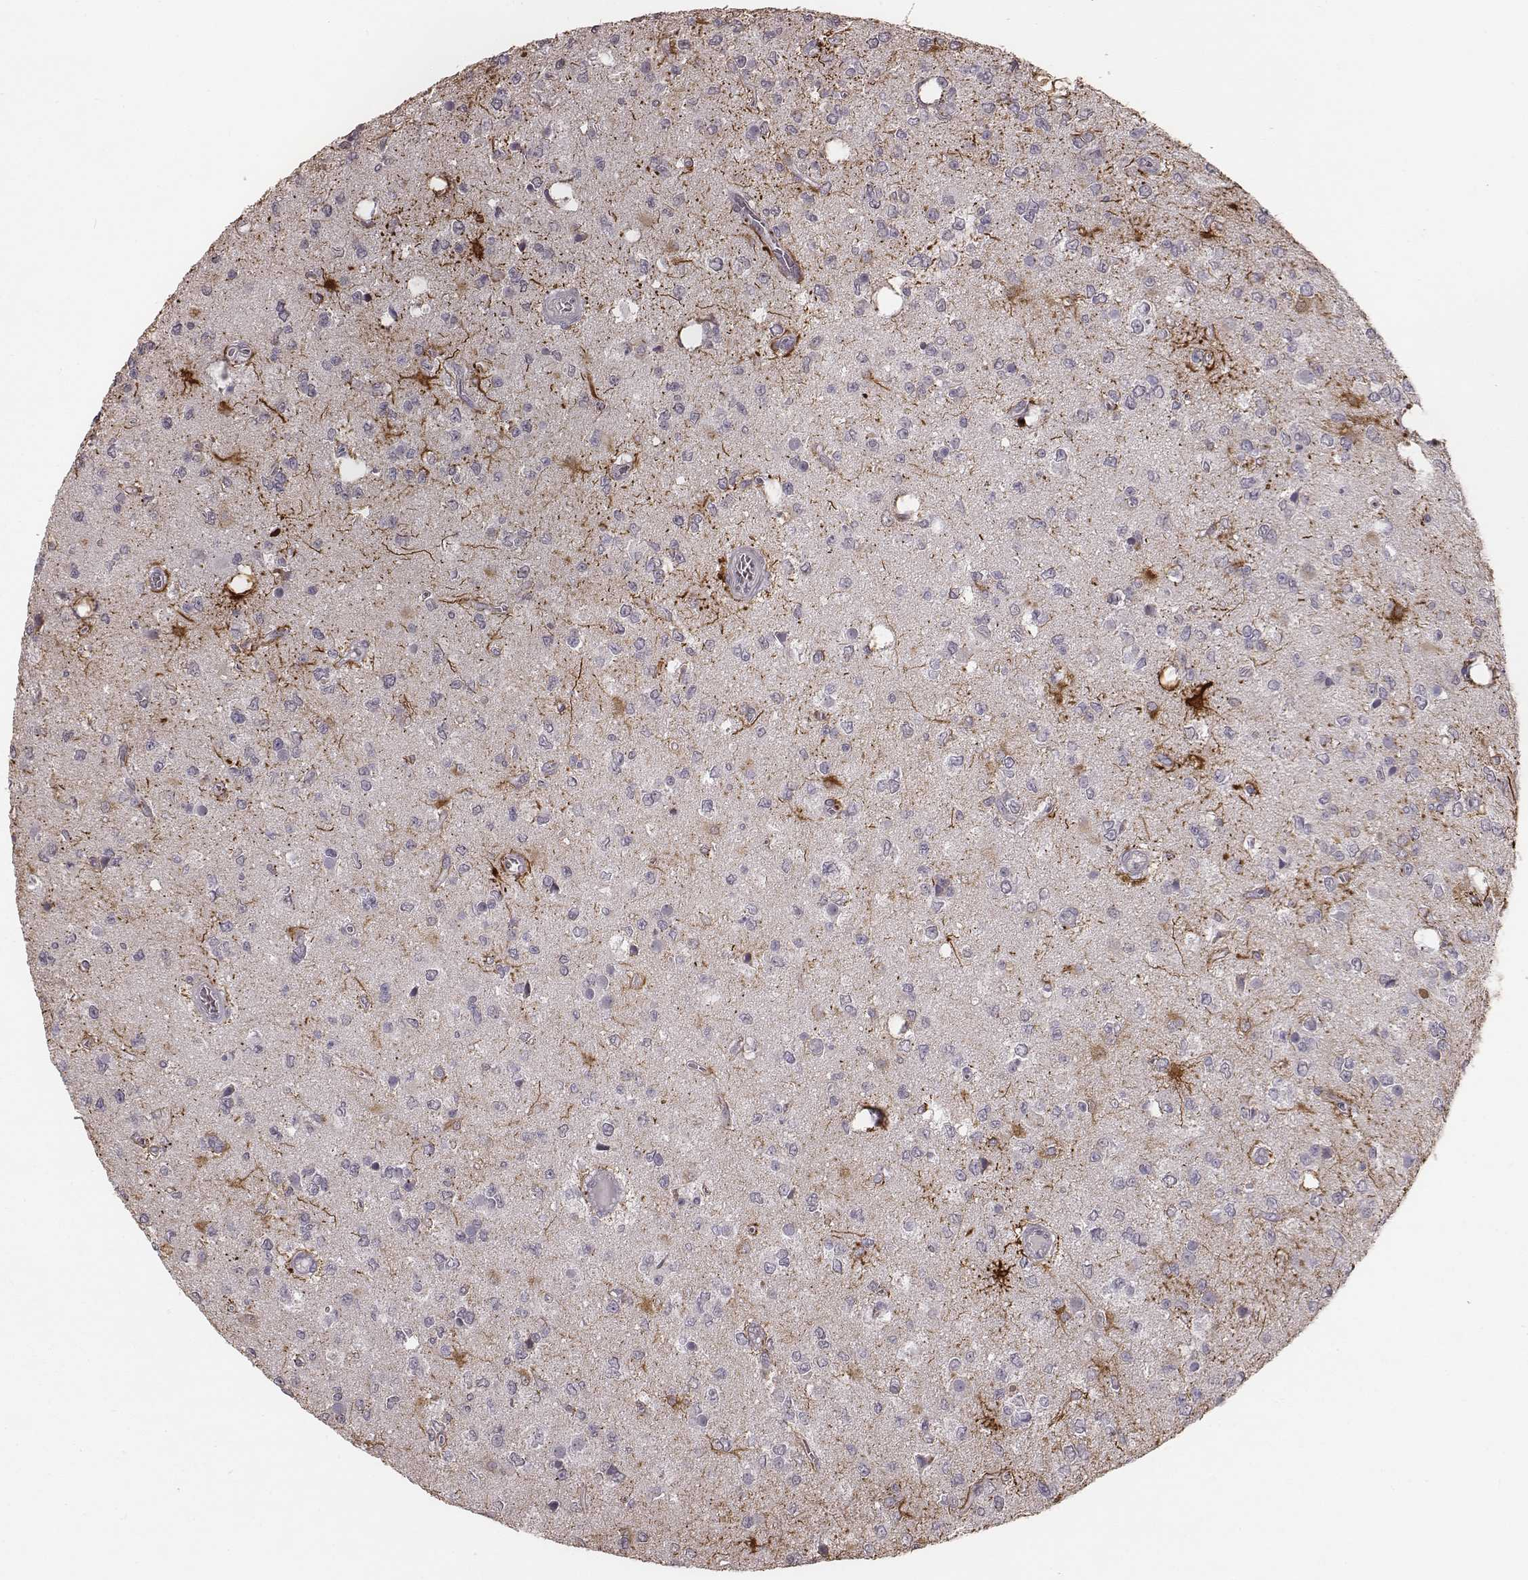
{"staining": {"intensity": "negative", "quantity": "none", "location": "none"}, "tissue": "glioma", "cell_type": "Tumor cells", "image_type": "cancer", "snomed": [{"axis": "morphology", "description": "Glioma, malignant, Low grade"}, {"axis": "topography", "description": "Brain"}], "caption": "There is no significant positivity in tumor cells of malignant glioma (low-grade). The staining is performed using DAB (3,3'-diaminobenzidine) brown chromogen with nuclei counter-stained in using hematoxylin.", "gene": "SLC7A4", "patient": {"sex": "female", "age": 45}}